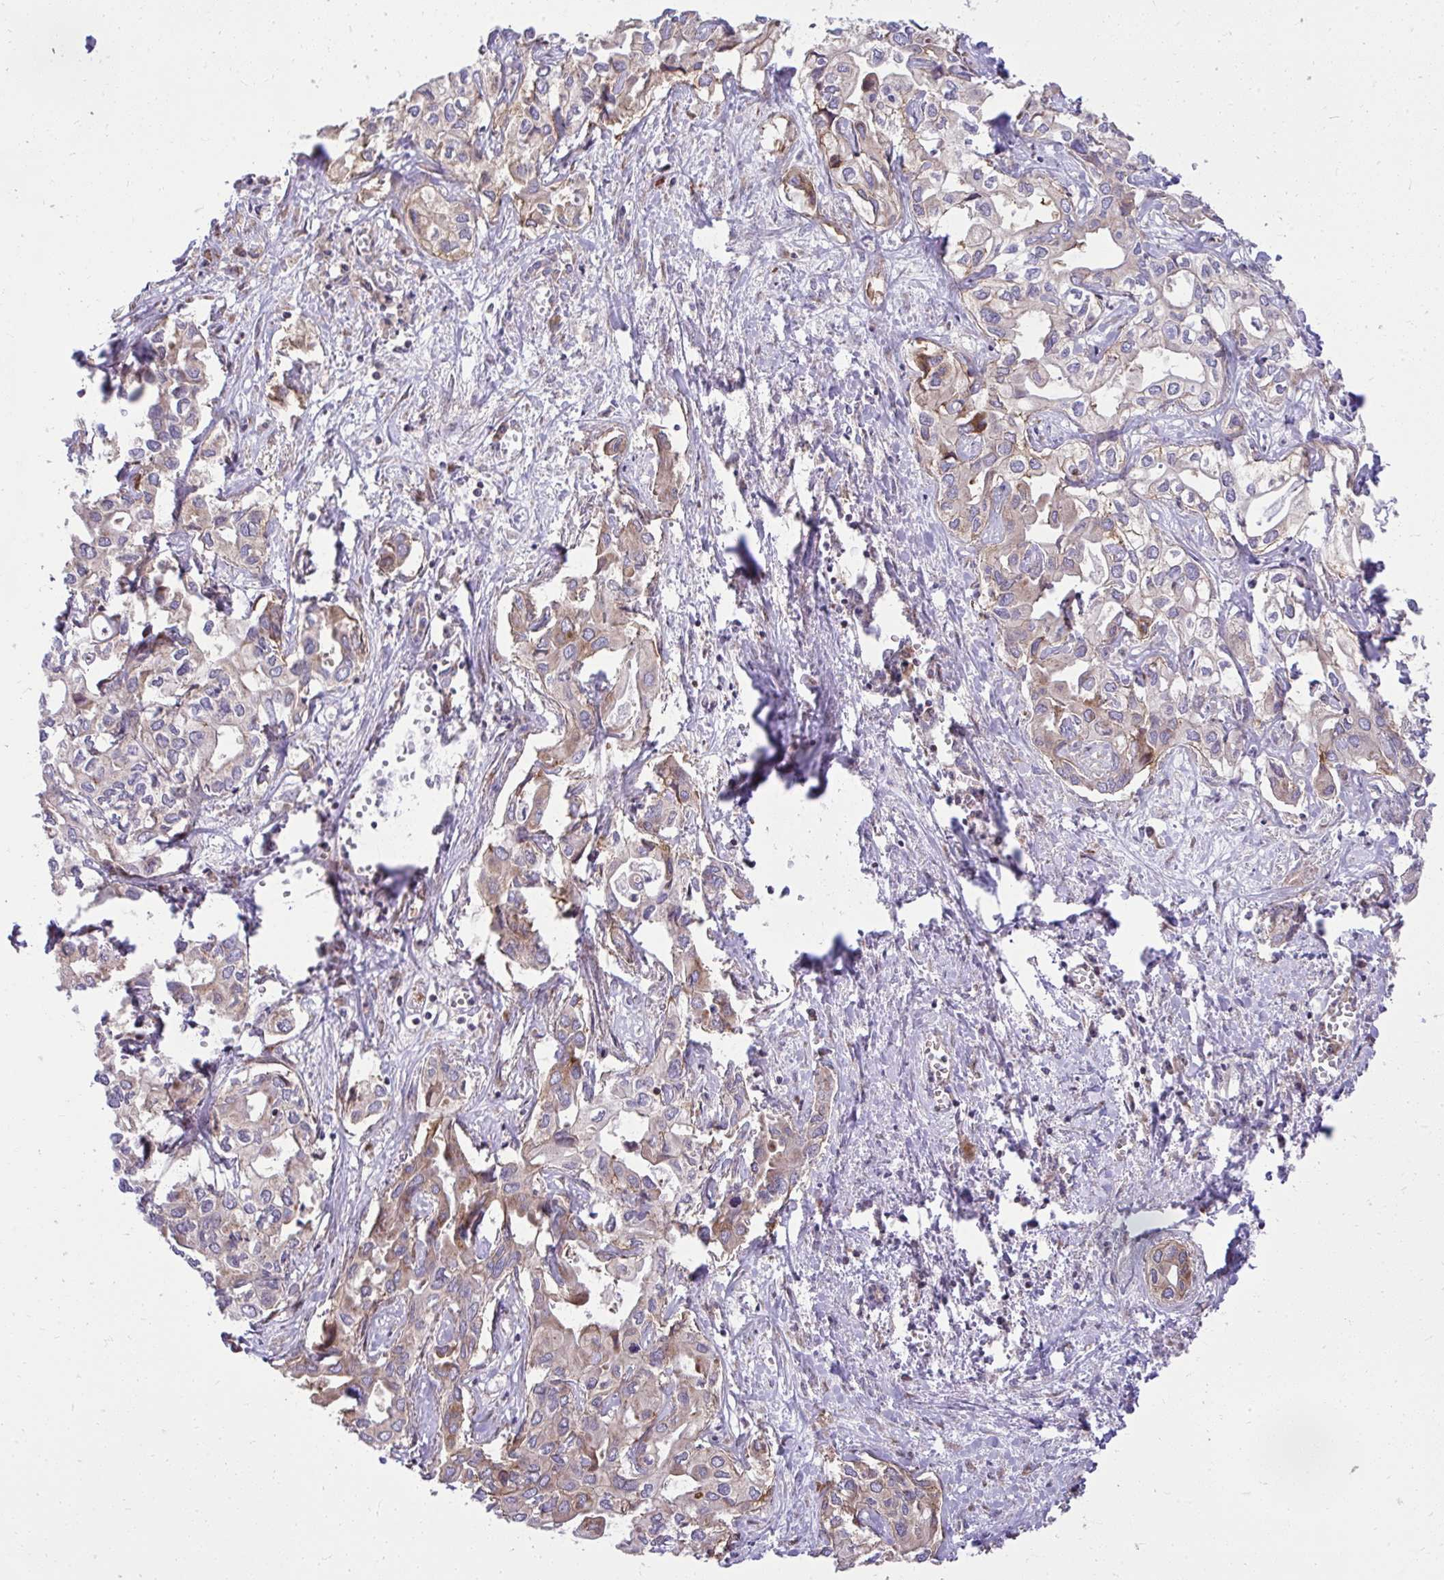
{"staining": {"intensity": "weak", "quantity": ">75%", "location": "cytoplasmic/membranous"}, "tissue": "liver cancer", "cell_type": "Tumor cells", "image_type": "cancer", "snomed": [{"axis": "morphology", "description": "Cholangiocarcinoma"}, {"axis": "topography", "description": "Liver"}], "caption": "Liver cancer (cholangiocarcinoma) stained for a protein demonstrates weak cytoplasmic/membranous positivity in tumor cells.", "gene": "NMNAT3", "patient": {"sex": "female", "age": 64}}